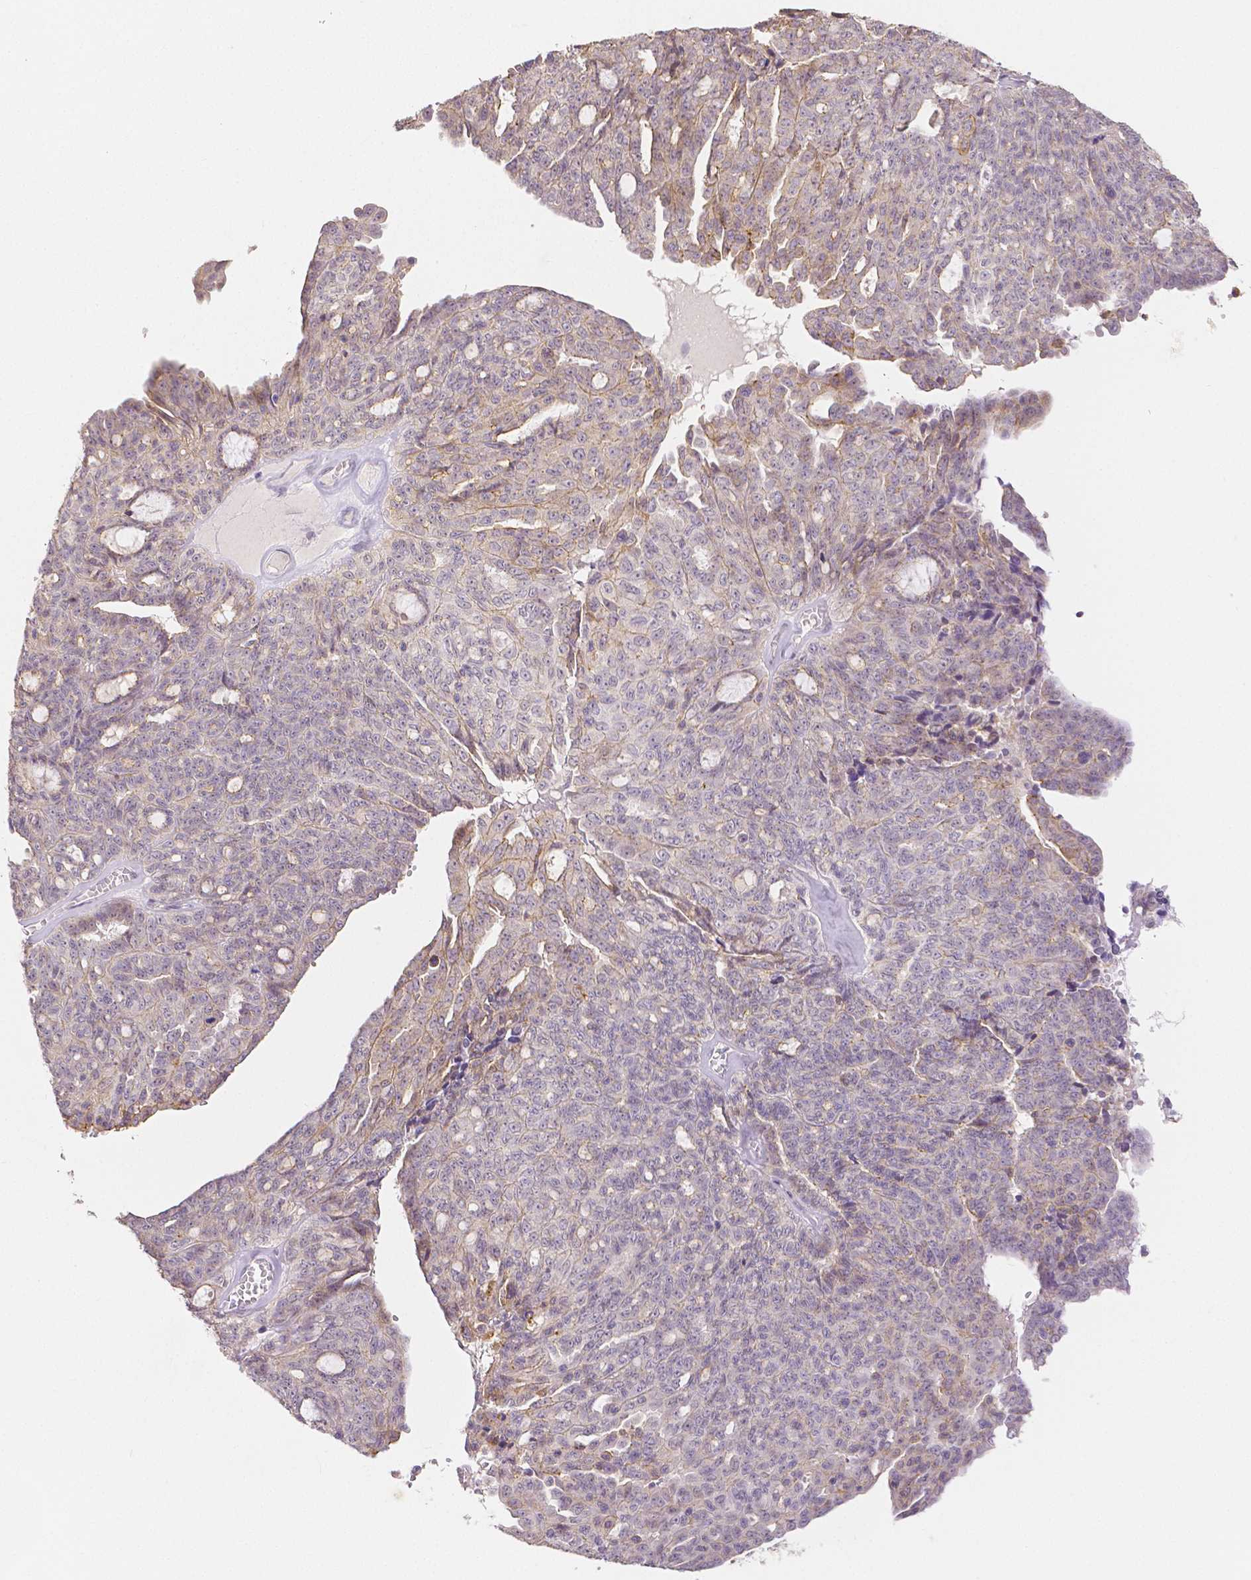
{"staining": {"intensity": "weak", "quantity": "<25%", "location": "cytoplasmic/membranous"}, "tissue": "ovarian cancer", "cell_type": "Tumor cells", "image_type": "cancer", "snomed": [{"axis": "morphology", "description": "Cystadenocarcinoma, serous, NOS"}, {"axis": "topography", "description": "Ovary"}], "caption": "Immunohistochemistry of human ovarian serous cystadenocarcinoma displays no positivity in tumor cells.", "gene": "OCLN", "patient": {"sex": "female", "age": 71}}